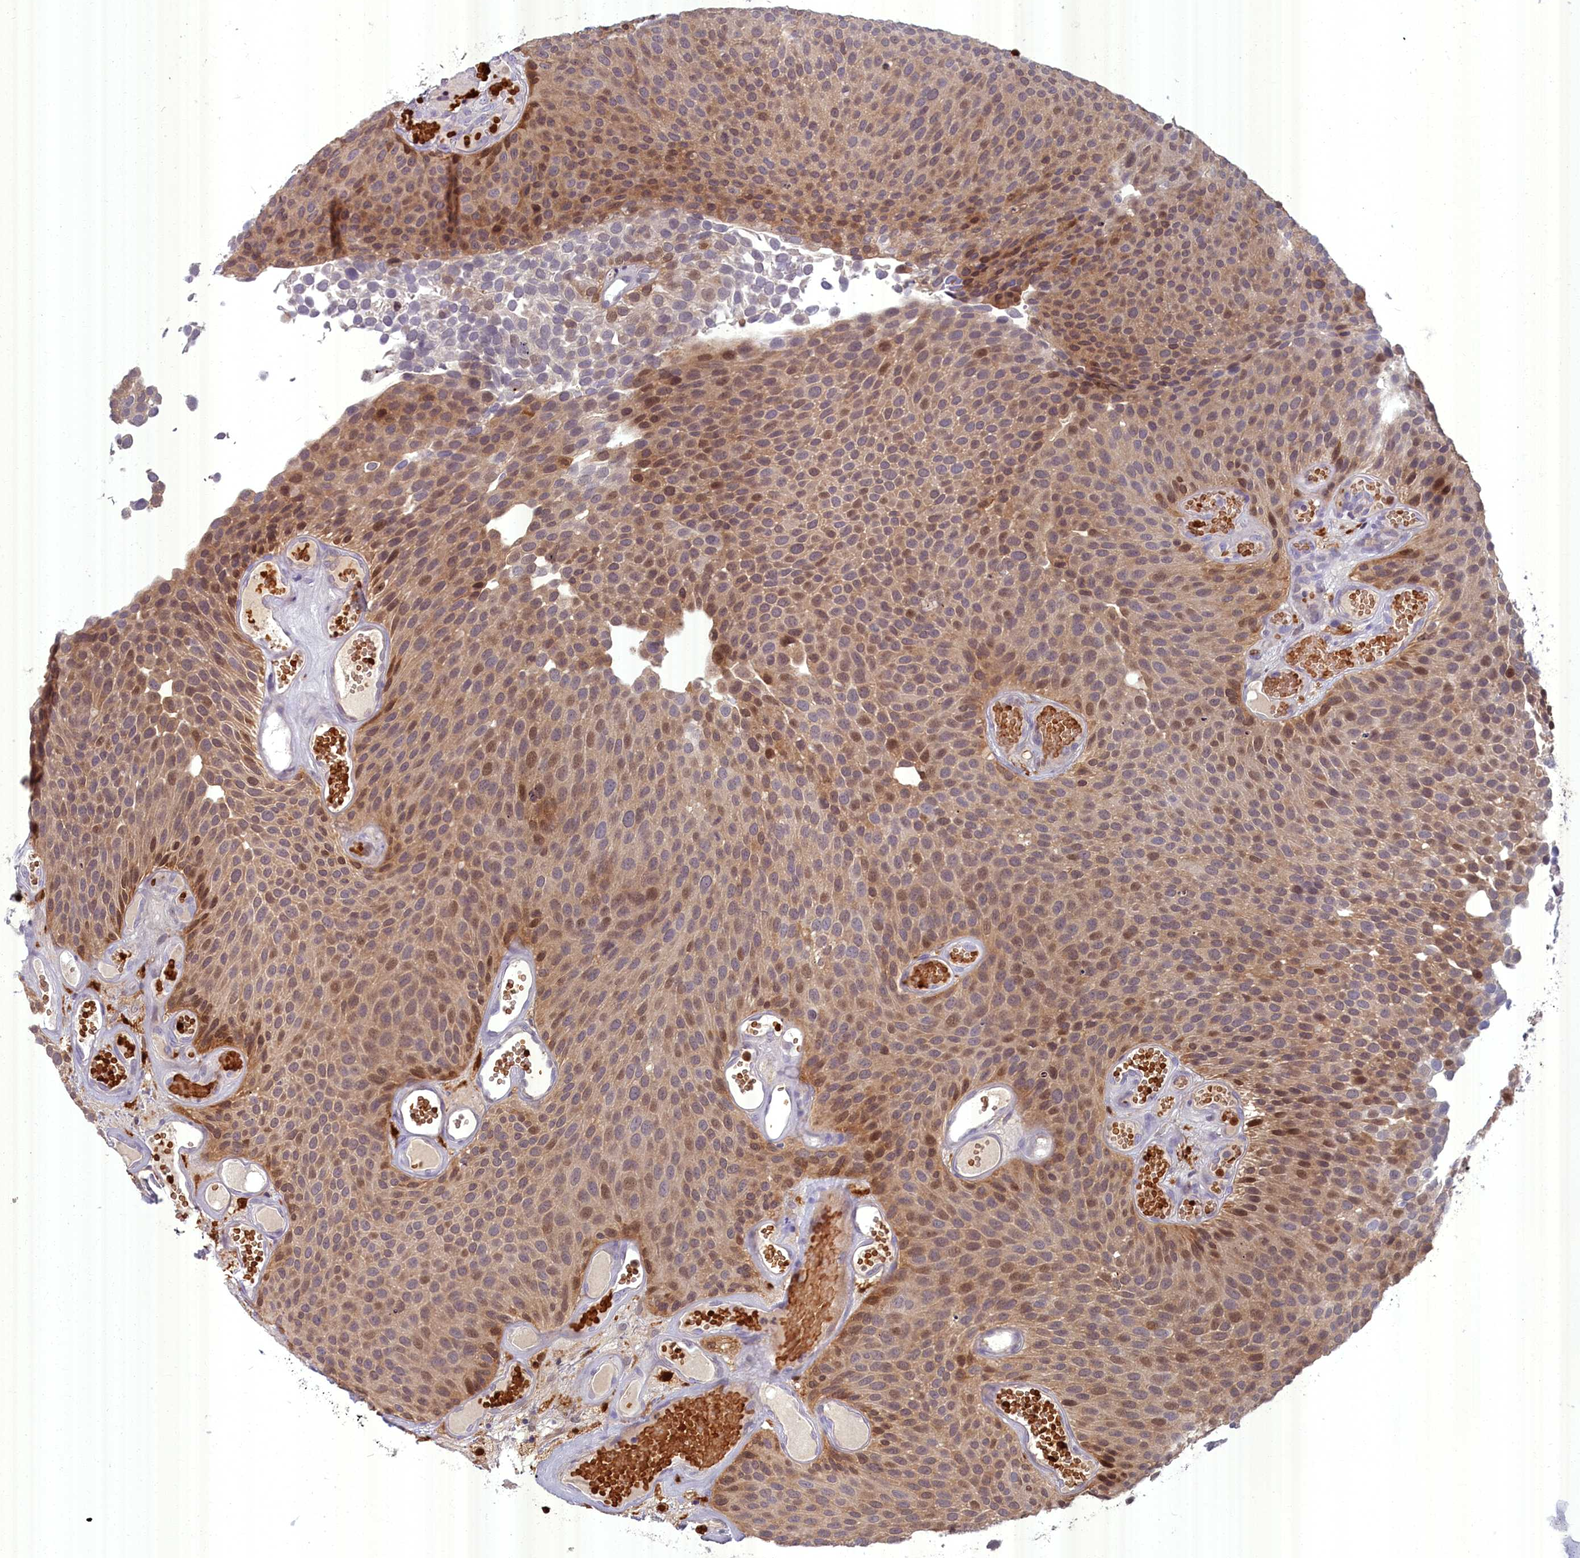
{"staining": {"intensity": "weak", "quantity": ">75%", "location": "cytoplasmic/membranous,nuclear"}, "tissue": "urothelial cancer", "cell_type": "Tumor cells", "image_type": "cancer", "snomed": [{"axis": "morphology", "description": "Urothelial carcinoma, Low grade"}, {"axis": "topography", "description": "Urinary bladder"}], "caption": "An immunohistochemistry (IHC) micrograph of neoplastic tissue is shown. Protein staining in brown highlights weak cytoplasmic/membranous and nuclear positivity in urothelial carcinoma (low-grade) within tumor cells.", "gene": "BLVRB", "patient": {"sex": "male", "age": 89}}